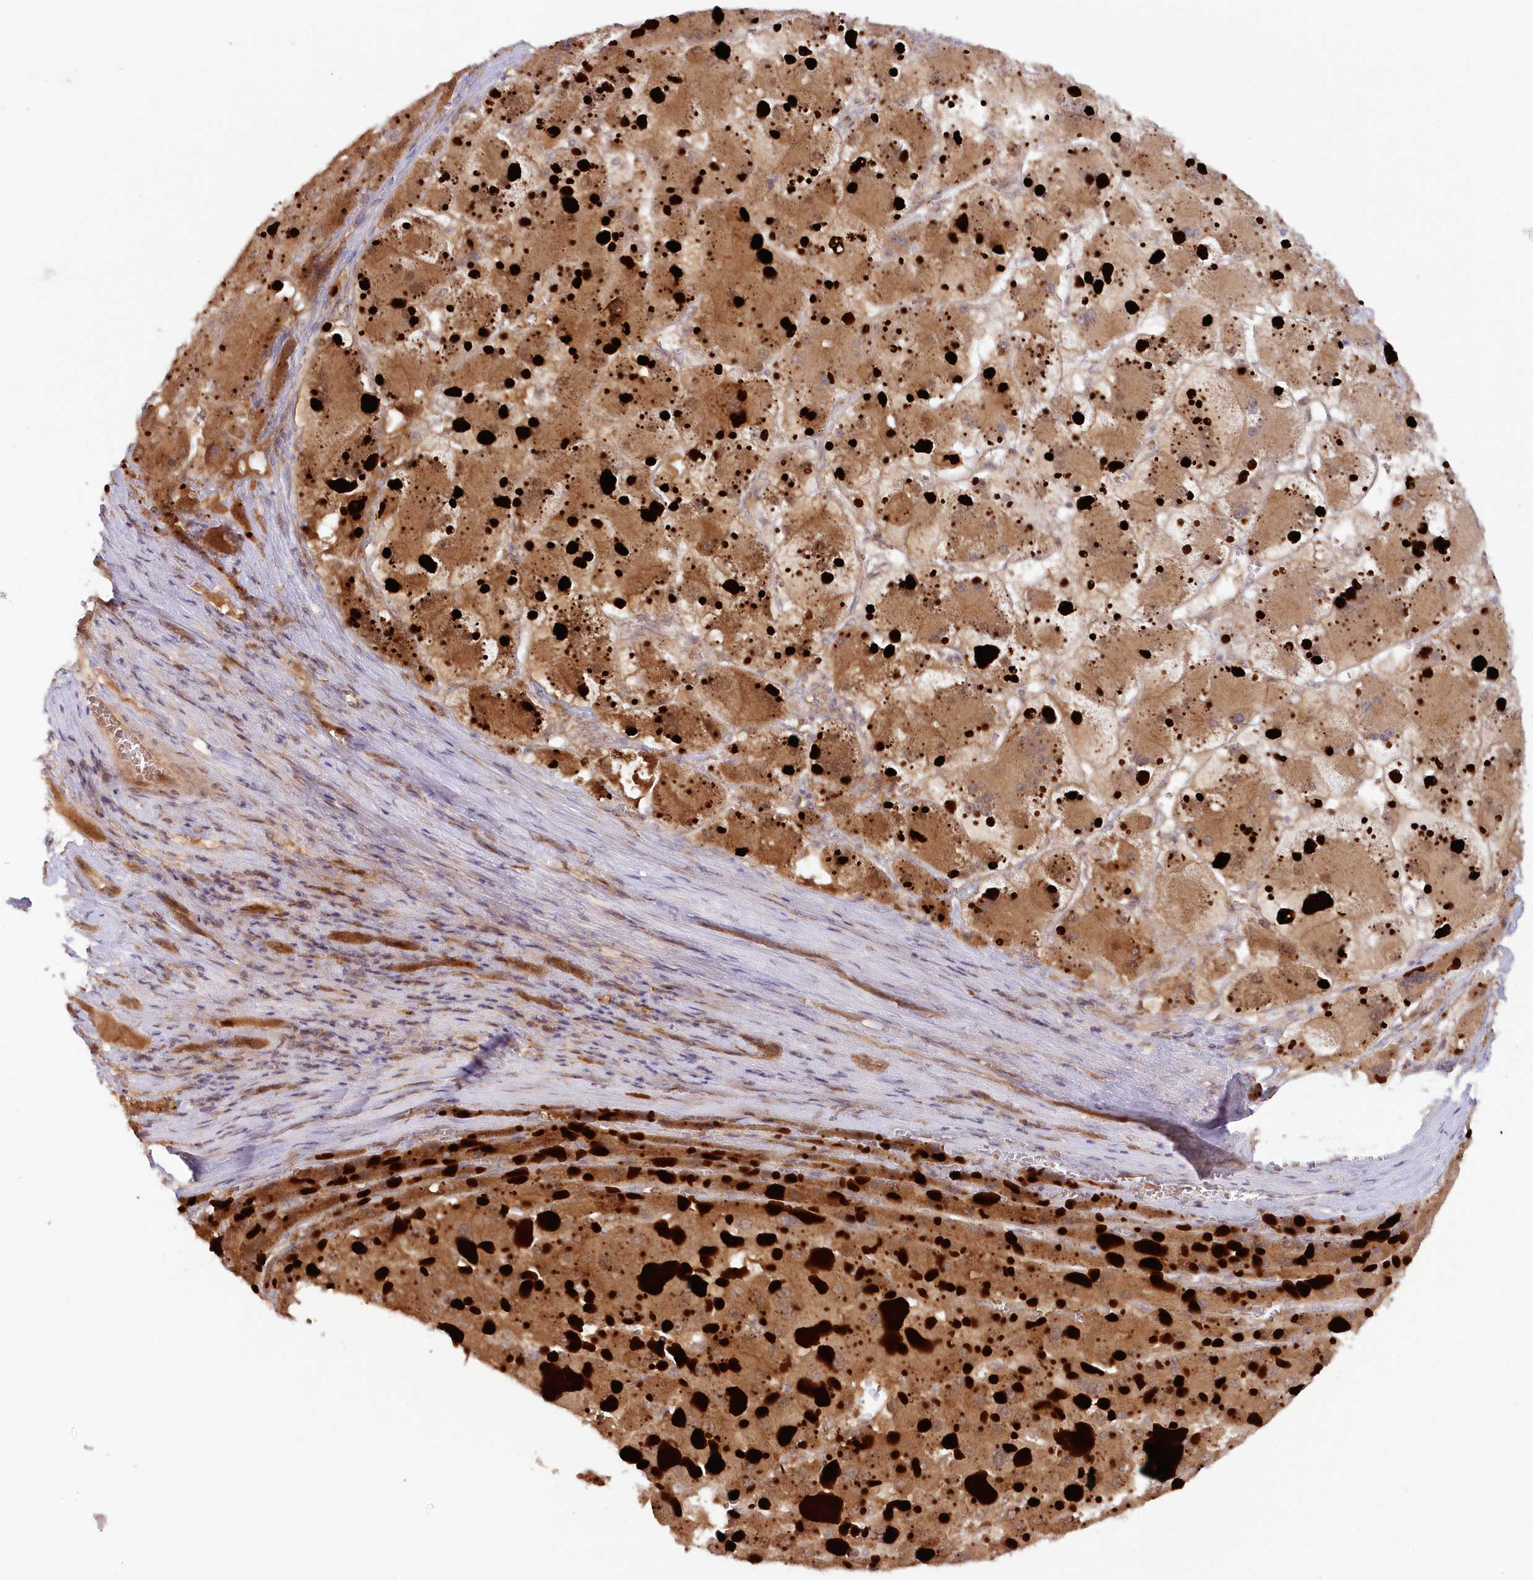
{"staining": {"intensity": "moderate", "quantity": ">75%", "location": "cytoplasmic/membranous"}, "tissue": "liver cancer", "cell_type": "Tumor cells", "image_type": "cancer", "snomed": [{"axis": "morphology", "description": "Carcinoma, Hepatocellular, NOS"}, {"axis": "topography", "description": "Liver"}], "caption": "Protein expression analysis of human liver cancer (hepatocellular carcinoma) reveals moderate cytoplasmic/membranous positivity in approximately >75% of tumor cells. Immunohistochemistry stains the protein of interest in brown and the nuclei are stained blue.", "gene": "GBE1", "patient": {"sex": "female", "age": 73}}